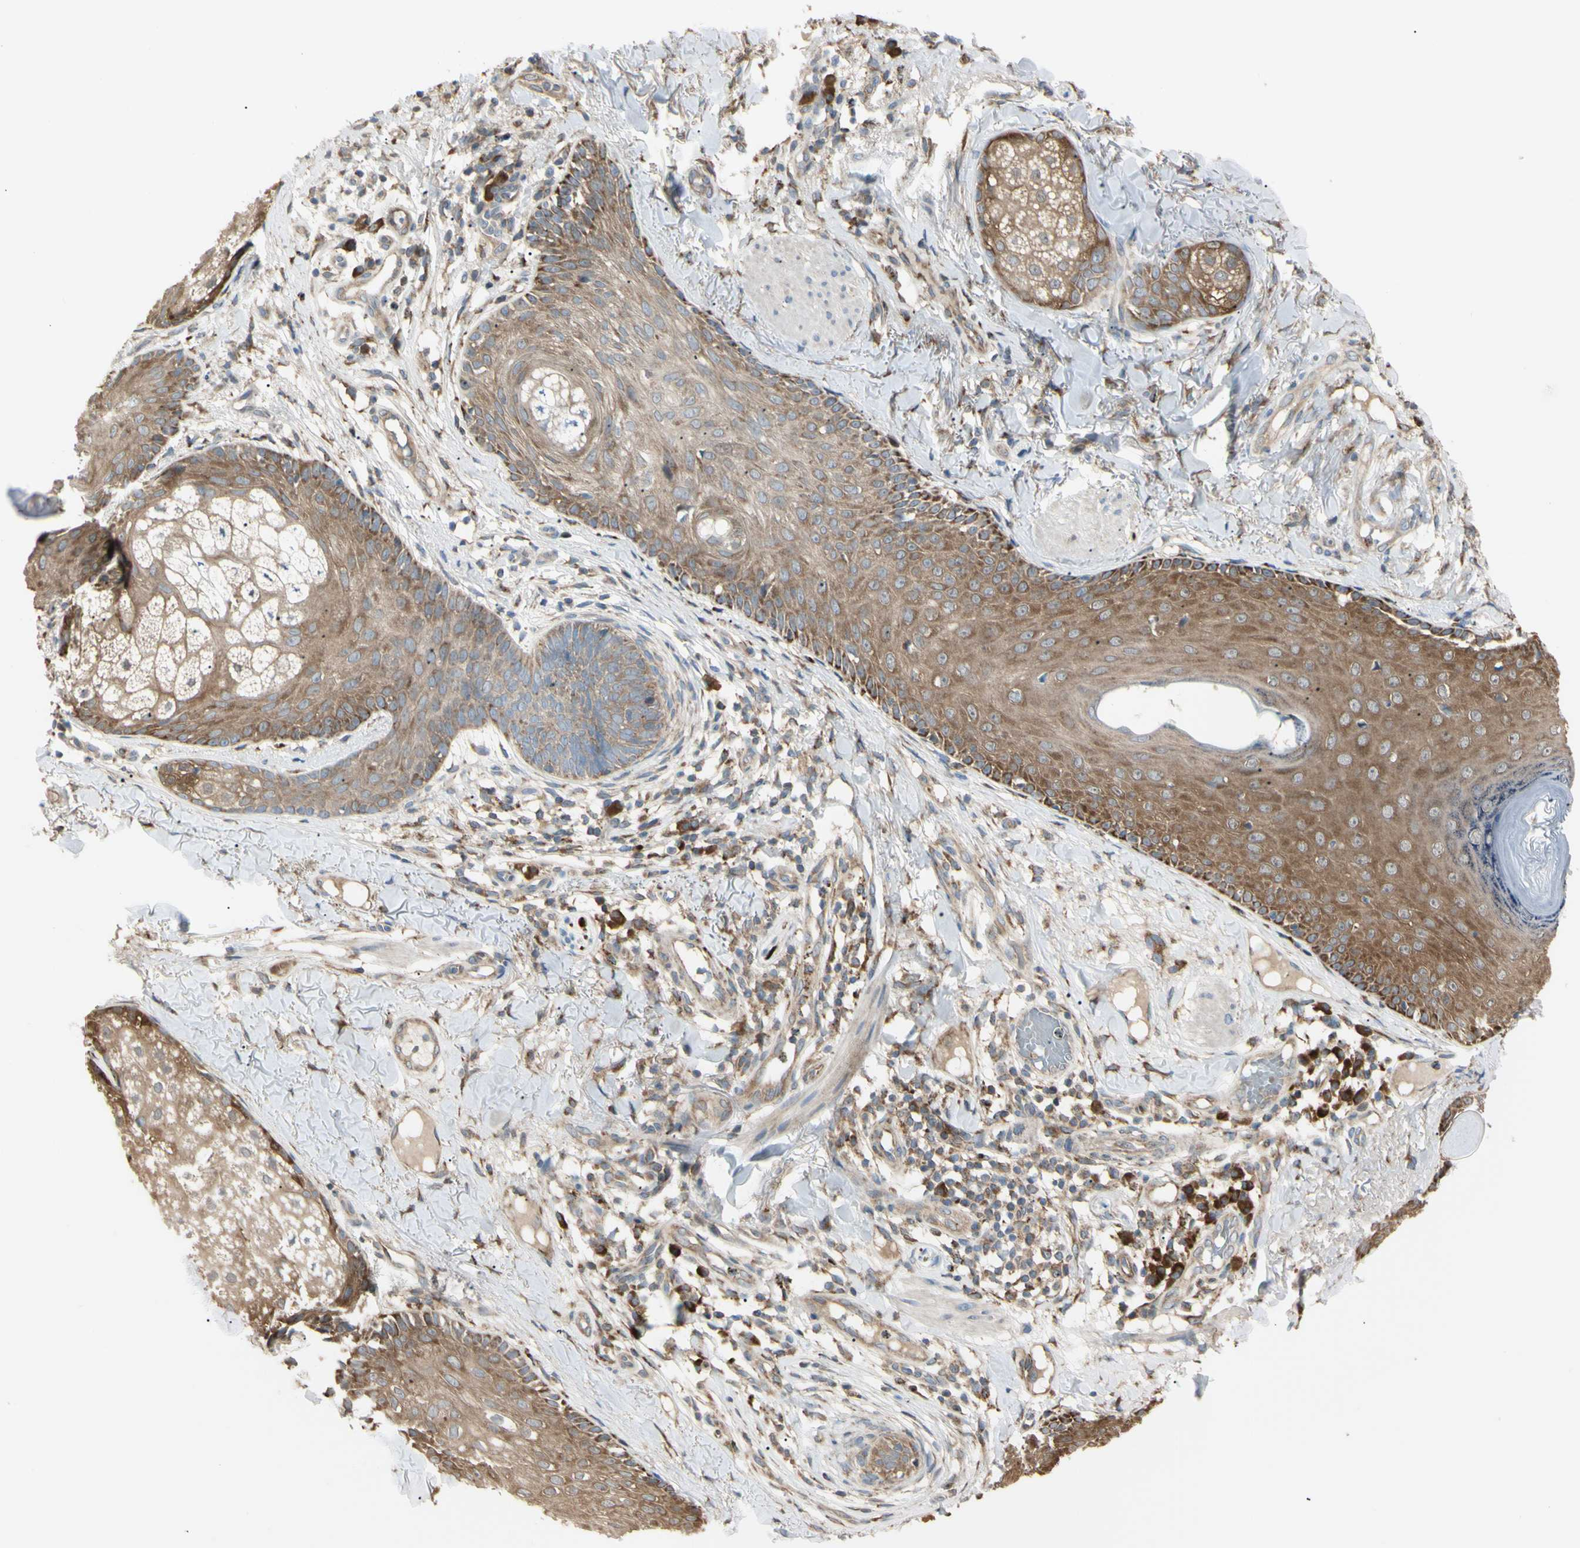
{"staining": {"intensity": "moderate", "quantity": ">75%", "location": "cytoplasmic/membranous"}, "tissue": "skin cancer", "cell_type": "Tumor cells", "image_type": "cancer", "snomed": [{"axis": "morphology", "description": "Normal tissue, NOS"}, {"axis": "morphology", "description": "Basal cell carcinoma"}, {"axis": "topography", "description": "Skin"}], "caption": "Basal cell carcinoma (skin) stained with IHC displays moderate cytoplasmic/membranous positivity in approximately >75% of tumor cells. (DAB = brown stain, brightfield microscopy at high magnification).", "gene": "EIF5A", "patient": {"sex": "male", "age": 52}}